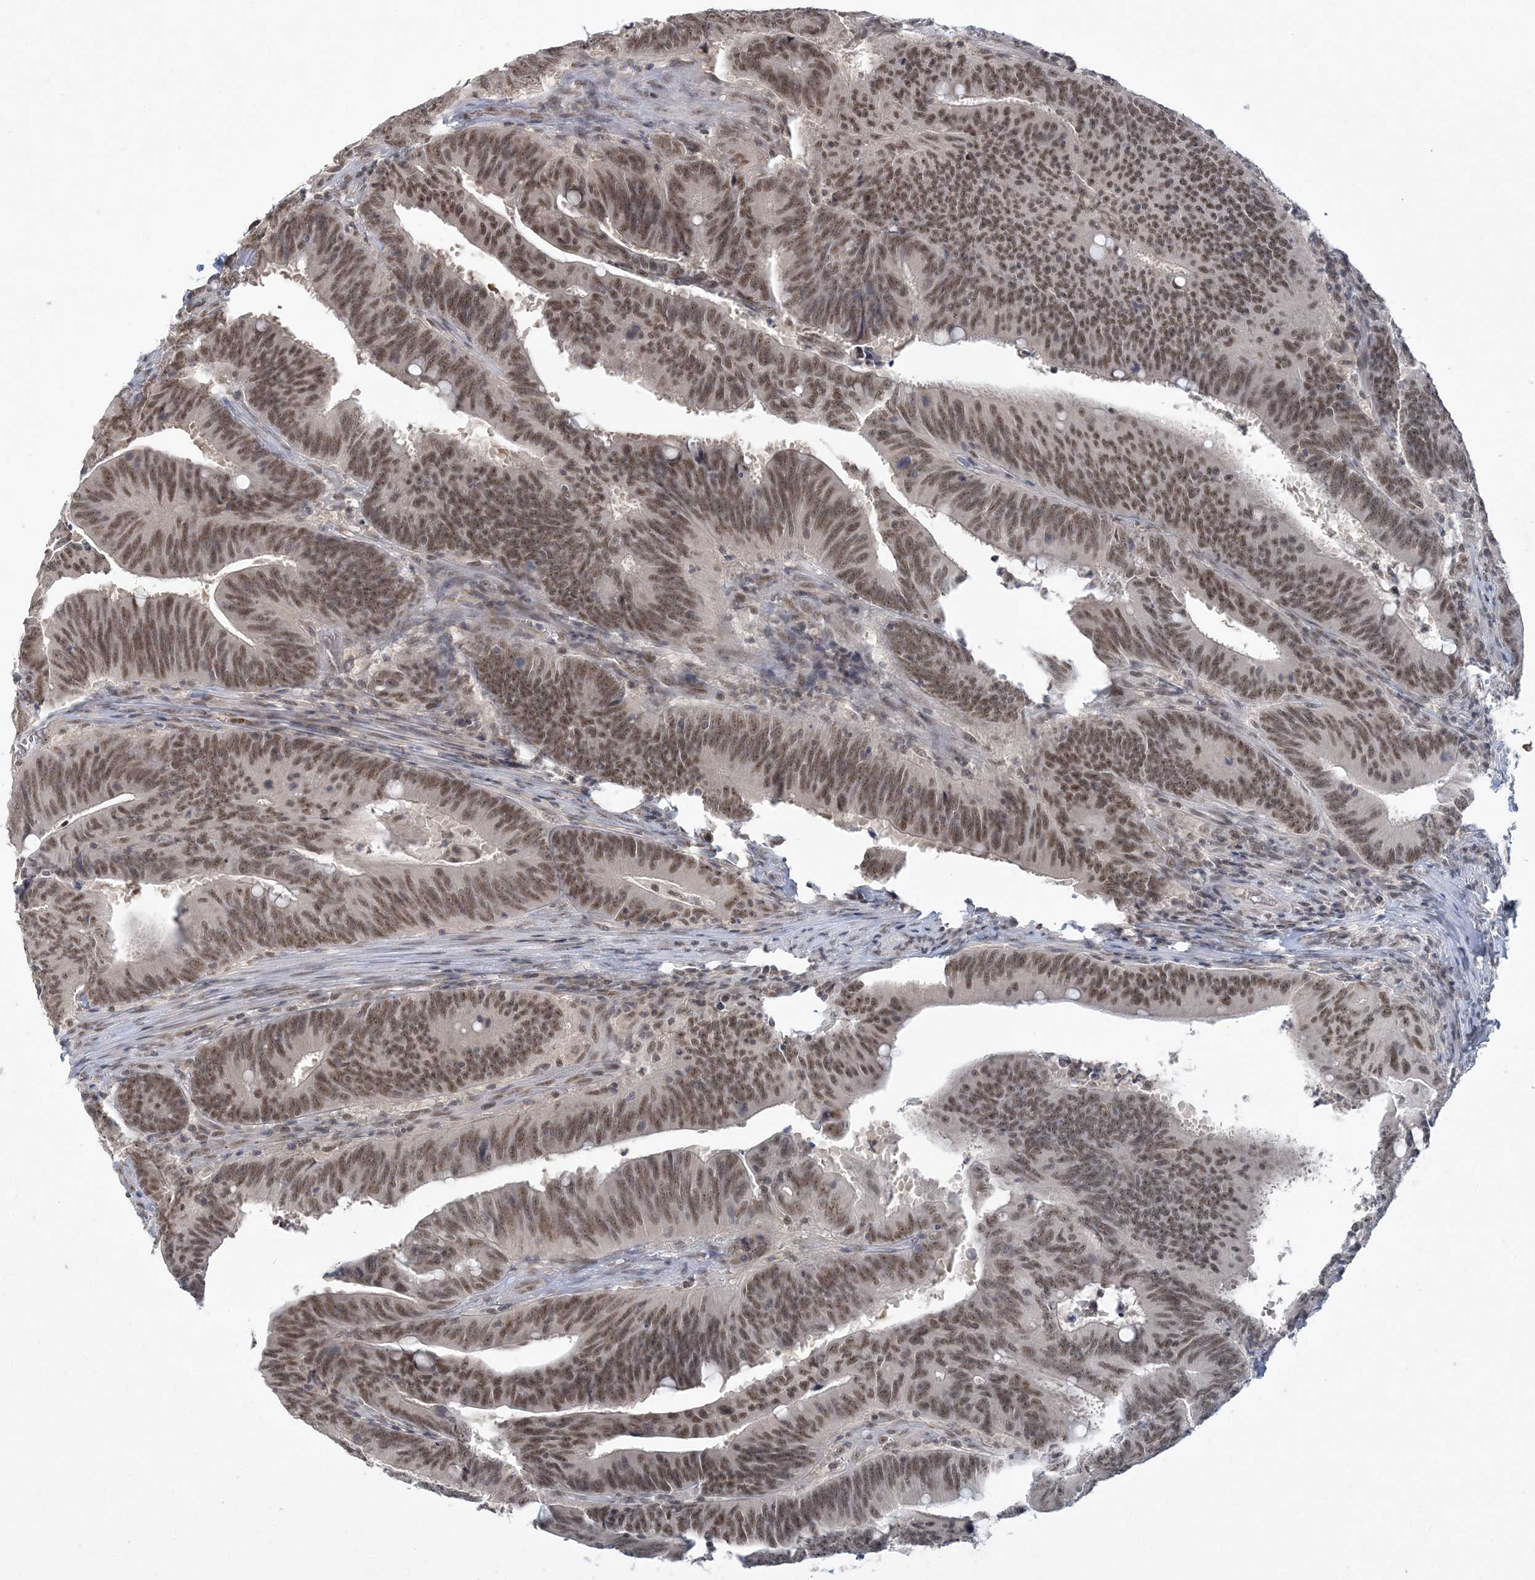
{"staining": {"intensity": "moderate", "quantity": ">75%", "location": "nuclear"}, "tissue": "colorectal cancer", "cell_type": "Tumor cells", "image_type": "cancer", "snomed": [{"axis": "morphology", "description": "Adenocarcinoma, NOS"}, {"axis": "topography", "description": "Colon"}], "caption": "Immunohistochemistry micrograph of neoplastic tissue: colorectal adenocarcinoma stained using immunohistochemistry demonstrates medium levels of moderate protein expression localized specifically in the nuclear of tumor cells, appearing as a nuclear brown color.", "gene": "KMT2D", "patient": {"sex": "male", "age": 45}}